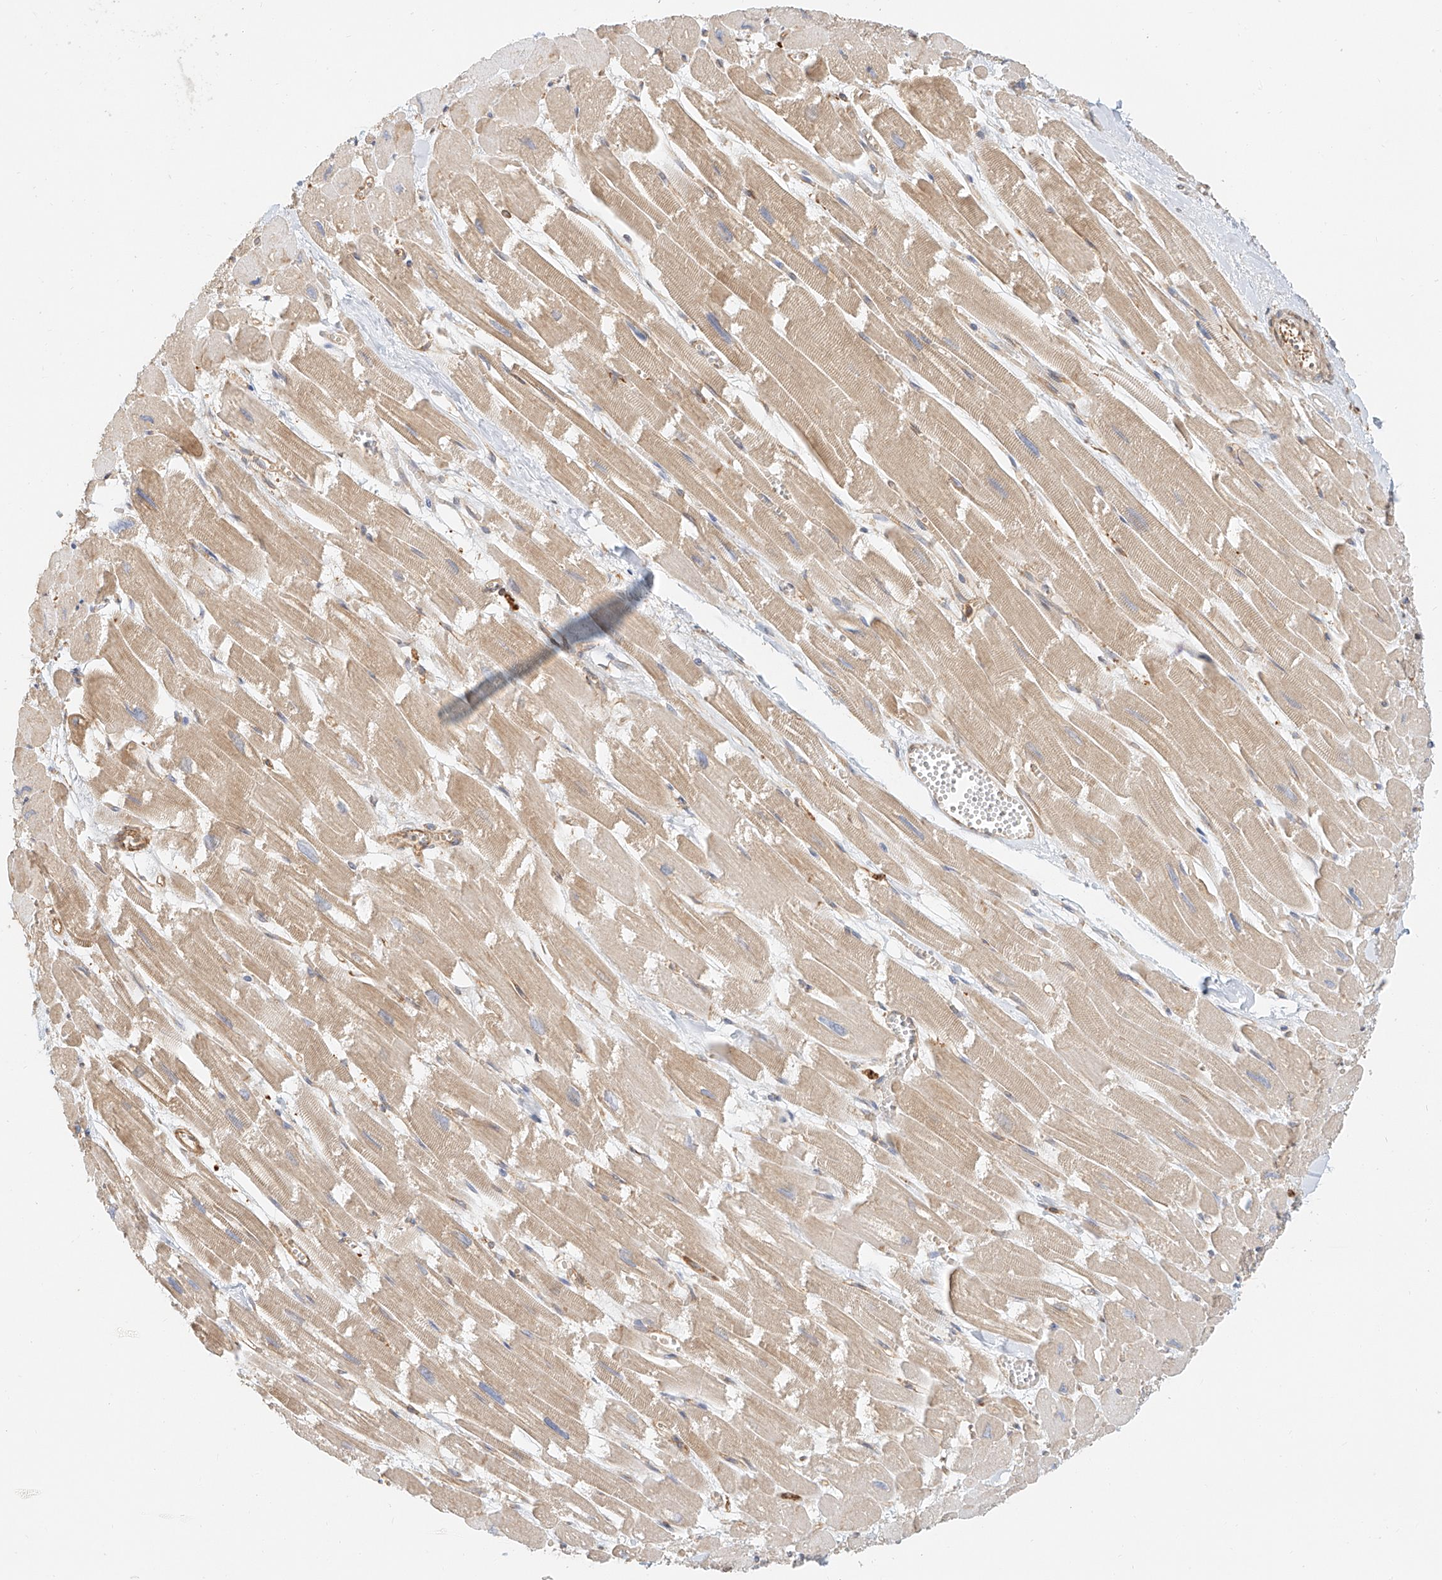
{"staining": {"intensity": "weak", "quantity": "25%-75%", "location": "cytoplasmic/membranous"}, "tissue": "heart muscle", "cell_type": "Cardiomyocytes", "image_type": "normal", "snomed": [{"axis": "morphology", "description": "Normal tissue, NOS"}, {"axis": "topography", "description": "Heart"}], "caption": "The image displays a brown stain indicating the presence of a protein in the cytoplasmic/membranous of cardiomyocytes in heart muscle.", "gene": "DHRS7", "patient": {"sex": "male", "age": 54}}